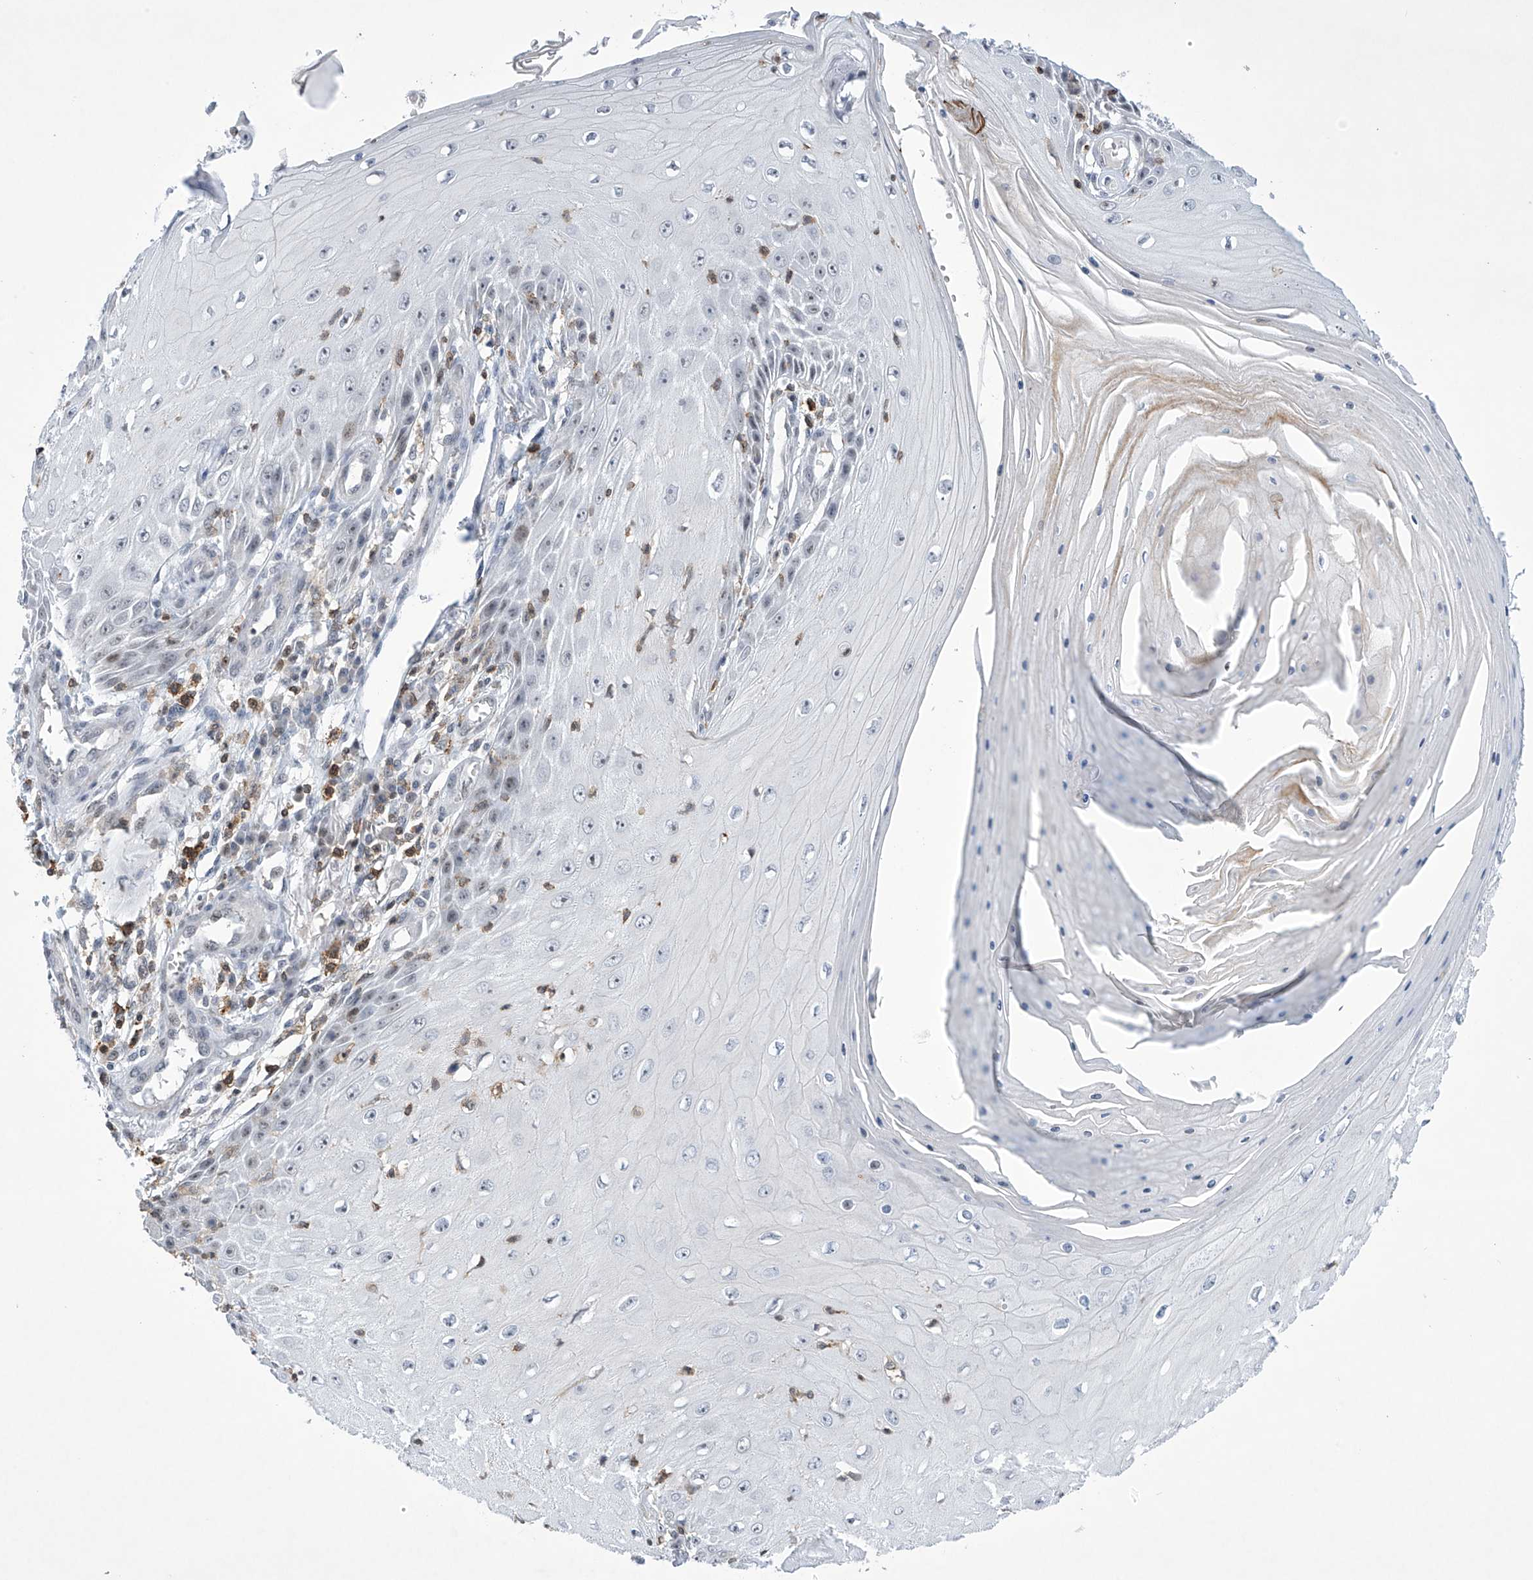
{"staining": {"intensity": "negative", "quantity": "none", "location": "none"}, "tissue": "skin cancer", "cell_type": "Tumor cells", "image_type": "cancer", "snomed": [{"axis": "morphology", "description": "Squamous cell carcinoma, NOS"}, {"axis": "topography", "description": "Skin"}], "caption": "DAB immunohistochemical staining of human skin squamous cell carcinoma displays no significant staining in tumor cells.", "gene": "MSL3", "patient": {"sex": "female", "age": 73}}